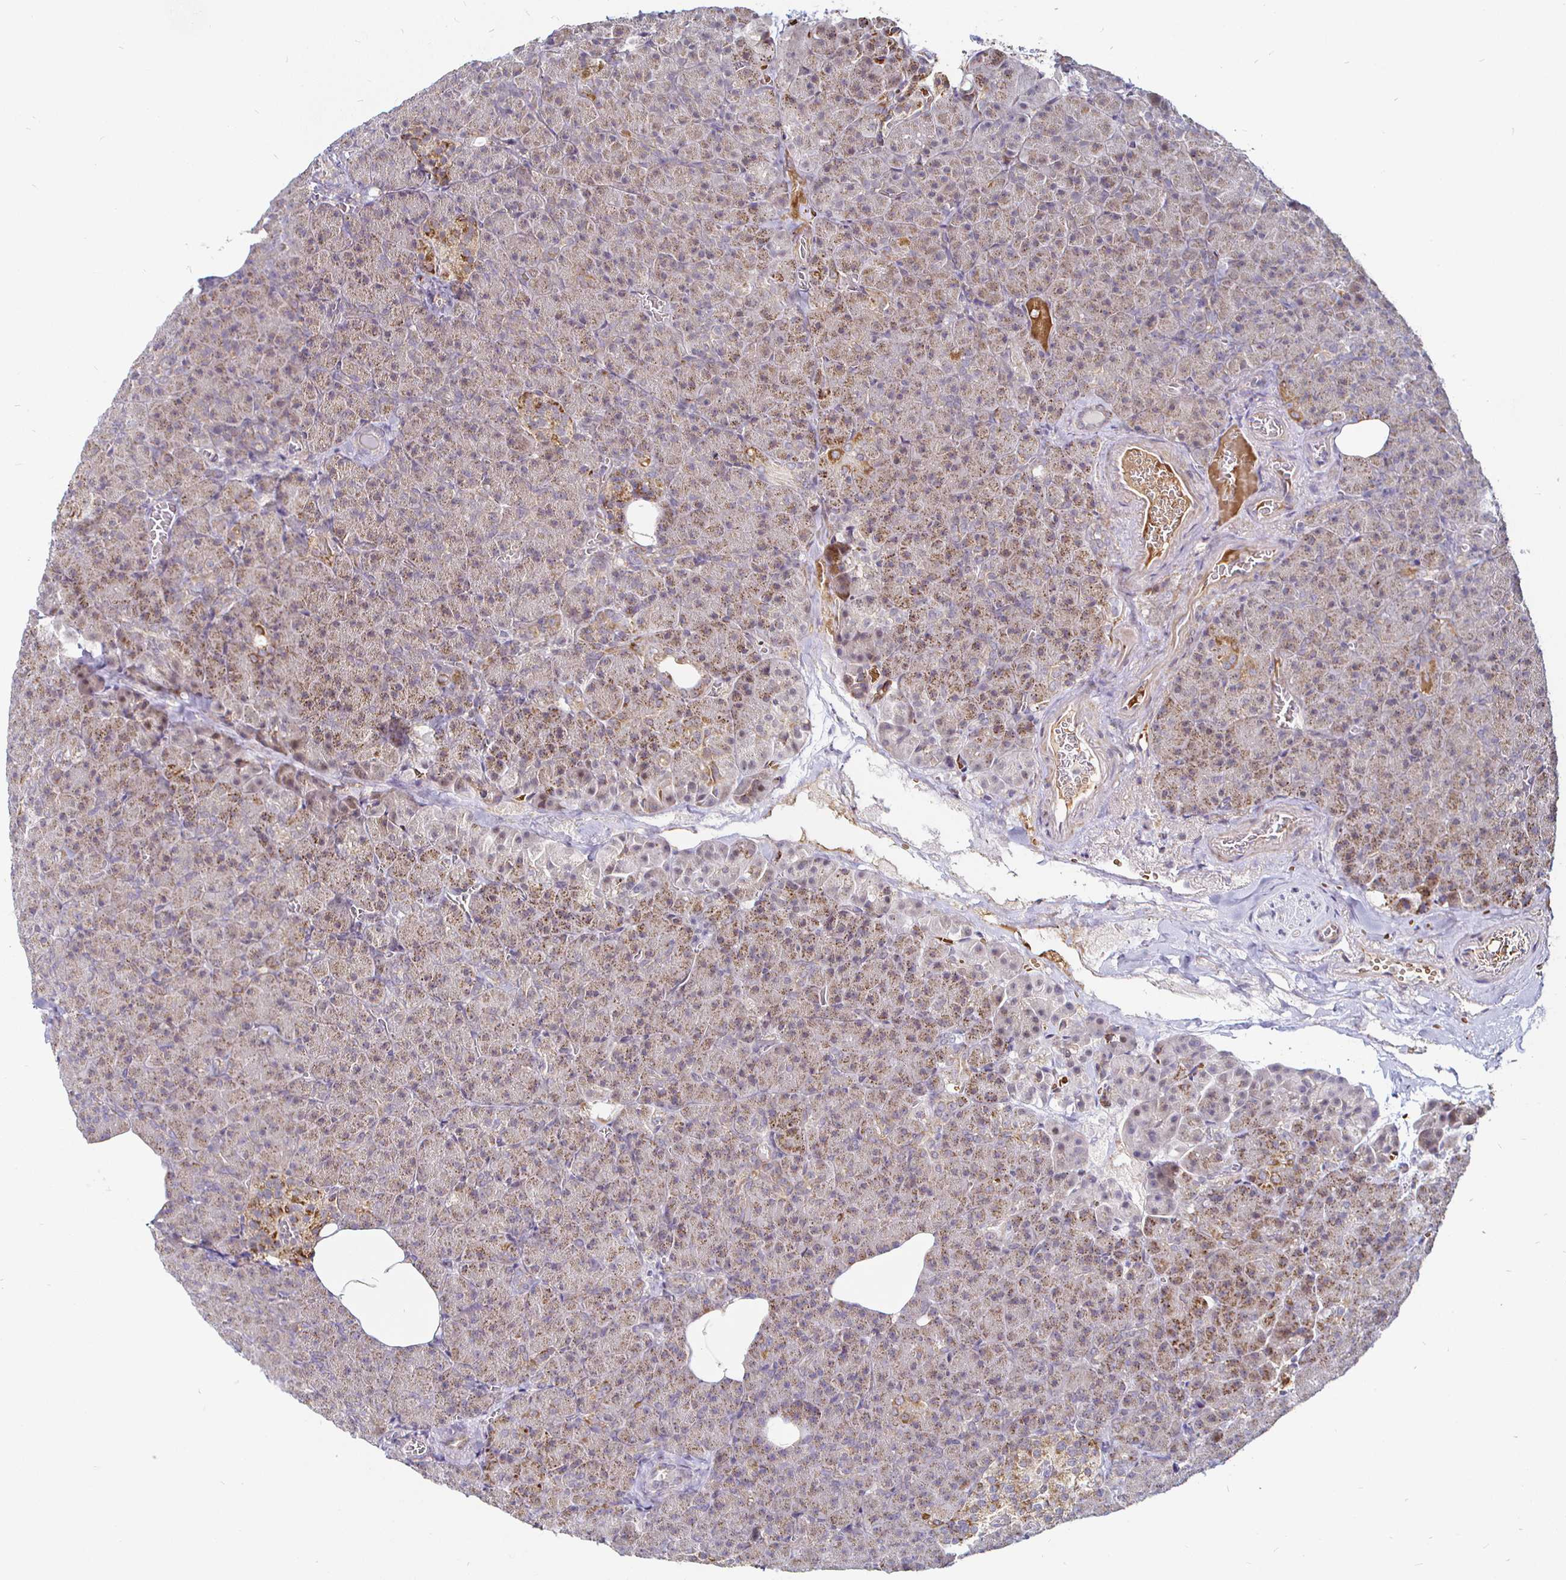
{"staining": {"intensity": "moderate", "quantity": "25%-75%", "location": "cytoplasmic/membranous"}, "tissue": "pancreas", "cell_type": "Exocrine glandular cells", "image_type": "normal", "snomed": [{"axis": "morphology", "description": "Normal tissue, NOS"}, {"axis": "topography", "description": "Pancreas"}], "caption": "Pancreas stained for a protein (brown) shows moderate cytoplasmic/membranous positive expression in about 25%-75% of exocrine glandular cells.", "gene": "ATG3", "patient": {"sex": "female", "age": 74}}